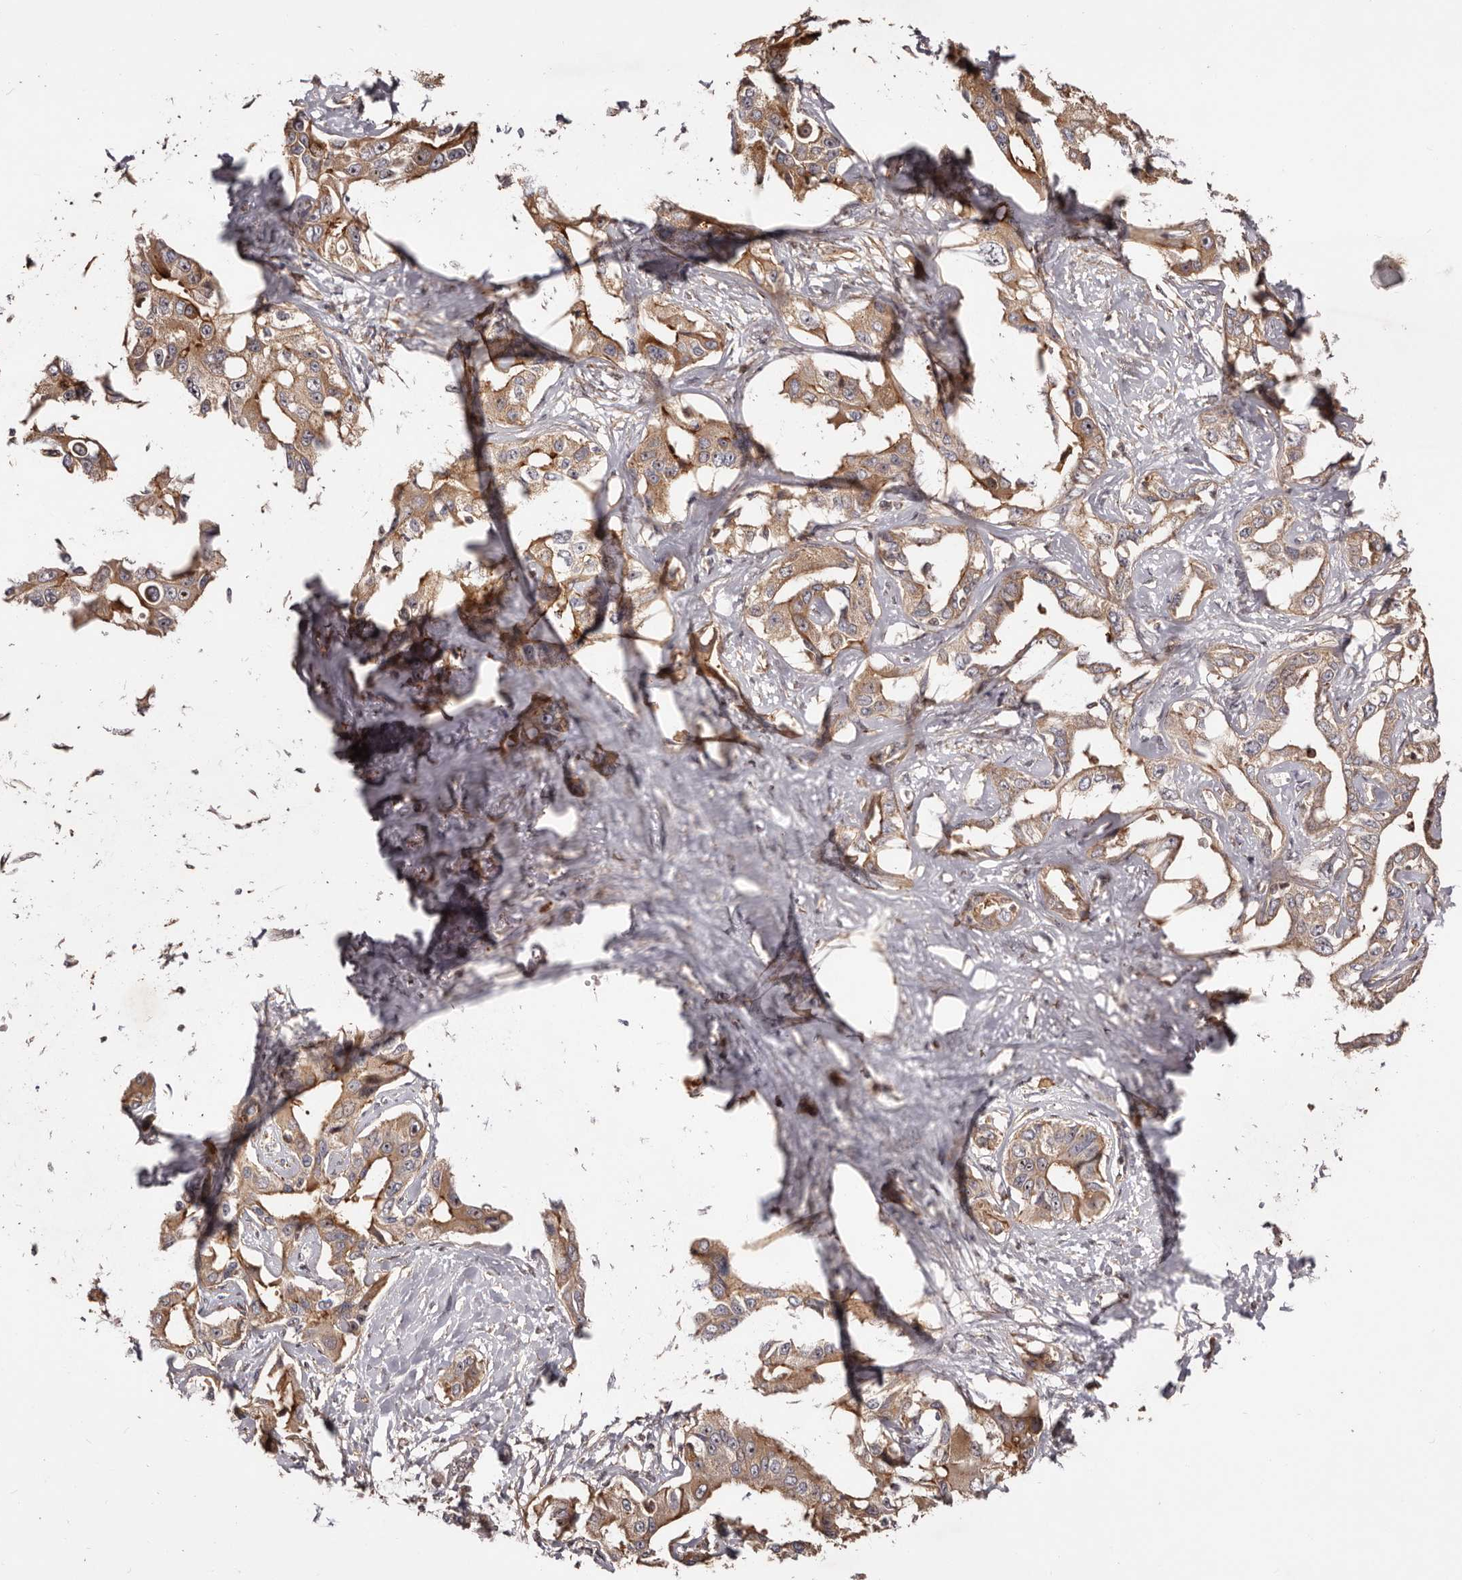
{"staining": {"intensity": "moderate", "quantity": ">75%", "location": "cytoplasmic/membranous"}, "tissue": "liver cancer", "cell_type": "Tumor cells", "image_type": "cancer", "snomed": [{"axis": "morphology", "description": "Cholangiocarcinoma"}, {"axis": "topography", "description": "Liver"}], "caption": "There is medium levels of moderate cytoplasmic/membranous positivity in tumor cells of cholangiocarcinoma (liver), as demonstrated by immunohistochemical staining (brown color).", "gene": "GTPBP1", "patient": {"sex": "male", "age": 59}}